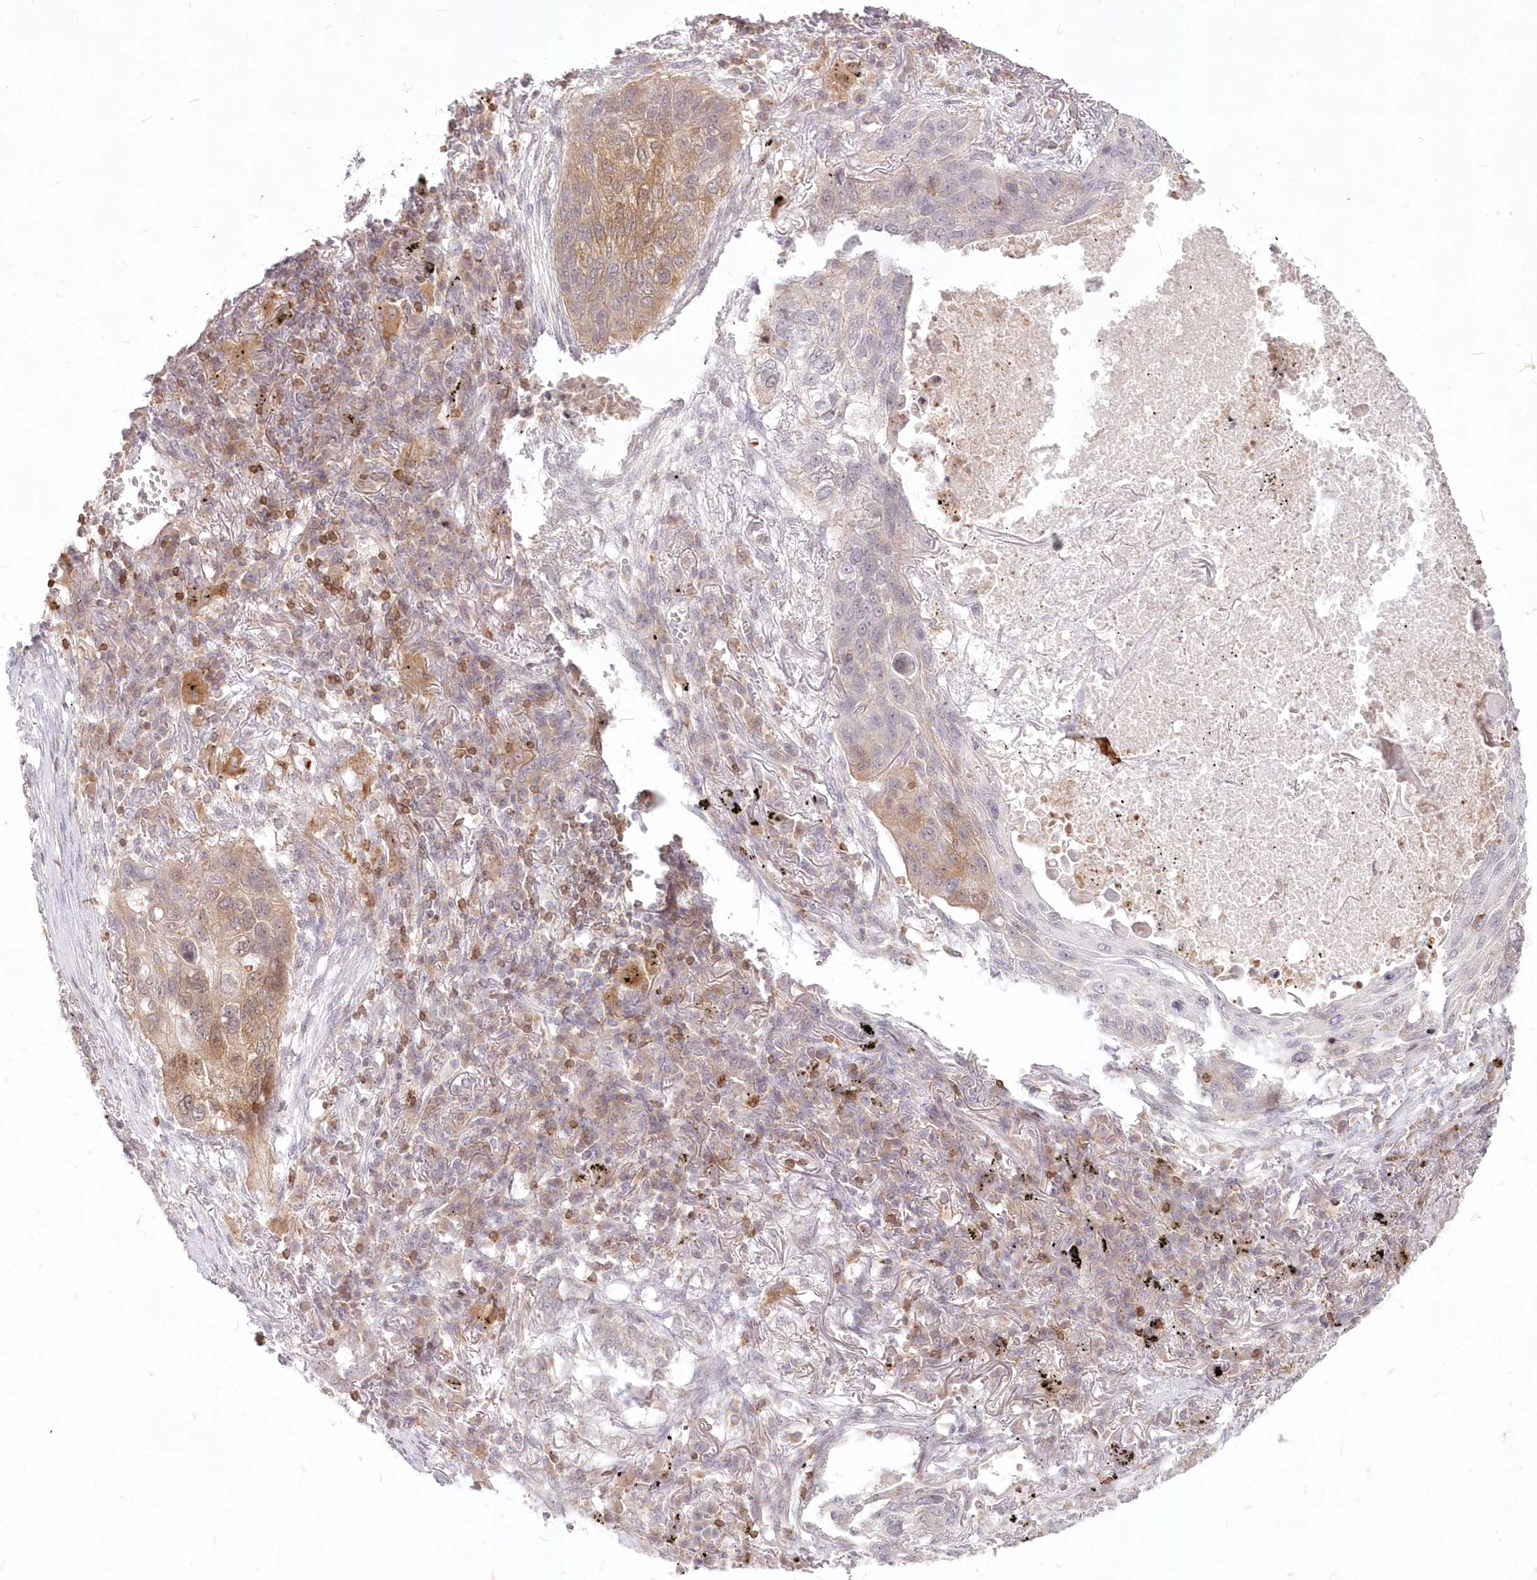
{"staining": {"intensity": "moderate", "quantity": "<25%", "location": "cytoplasmic/membranous"}, "tissue": "lung cancer", "cell_type": "Tumor cells", "image_type": "cancer", "snomed": [{"axis": "morphology", "description": "Squamous cell carcinoma, NOS"}, {"axis": "topography", "description": "Lung"}], "caption": "Human squamous cell carcinoma (lung) stained with a brown dye shows moderate cytoplasmic/membranous positive expression in approximately <25% of tumor cells.", "gene": "MTMR3", "patient": {"sex": "female", "age": 63}}